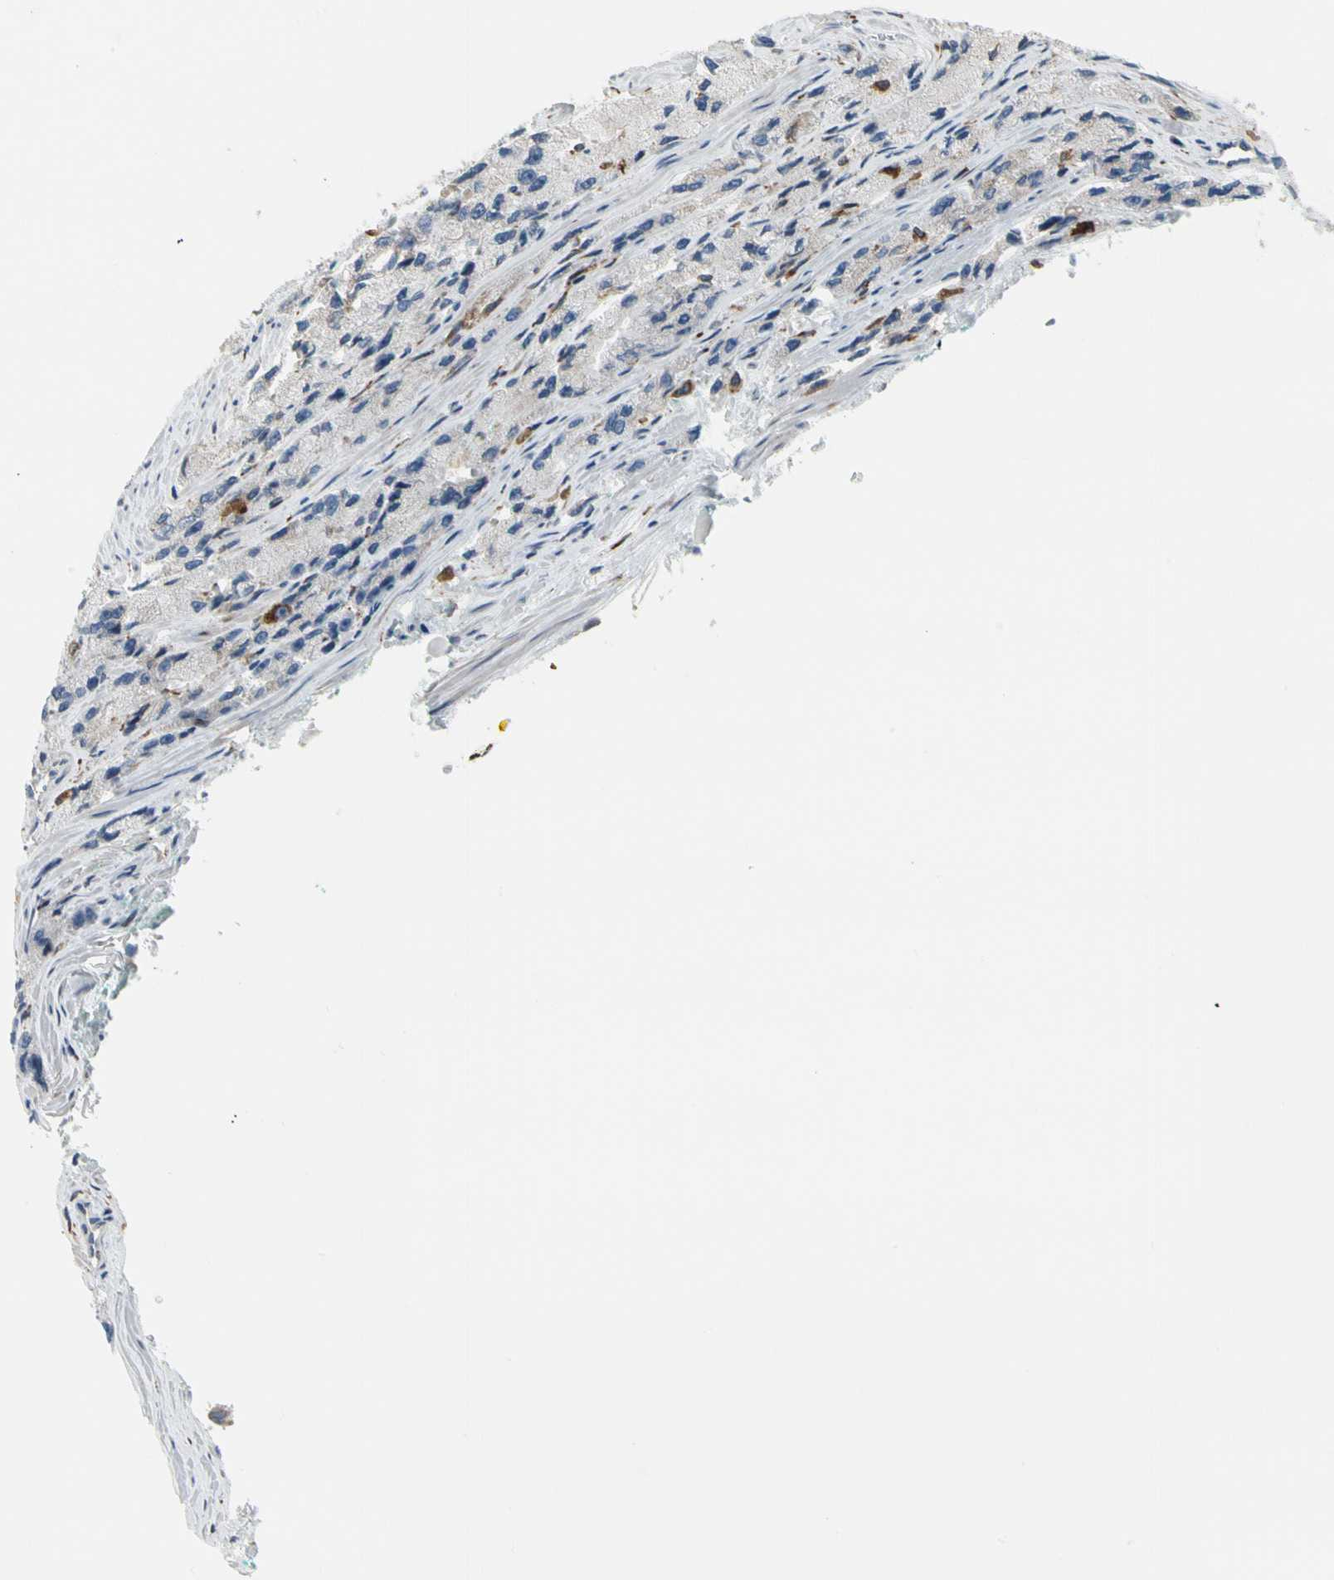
{"staining": {"intensity": "negative", "quantity": "none", "location": "none"}, "tissue": "prostate cancer", "cell_type": "Tumor cells", "image_type": "cancer", "snomed": [{"axis": "morphology", "description": "Adenocarcinoma, High grade"}, {"axis": "topography", "description": "Prostate"}], "caption": "High-grade adenocarcinoma (prostate) was stained to show a protein in brown. There is no significant staining in tumor cells.", "gene": "LRPAP1", "patient": {"sex": "male", "age": 58}}